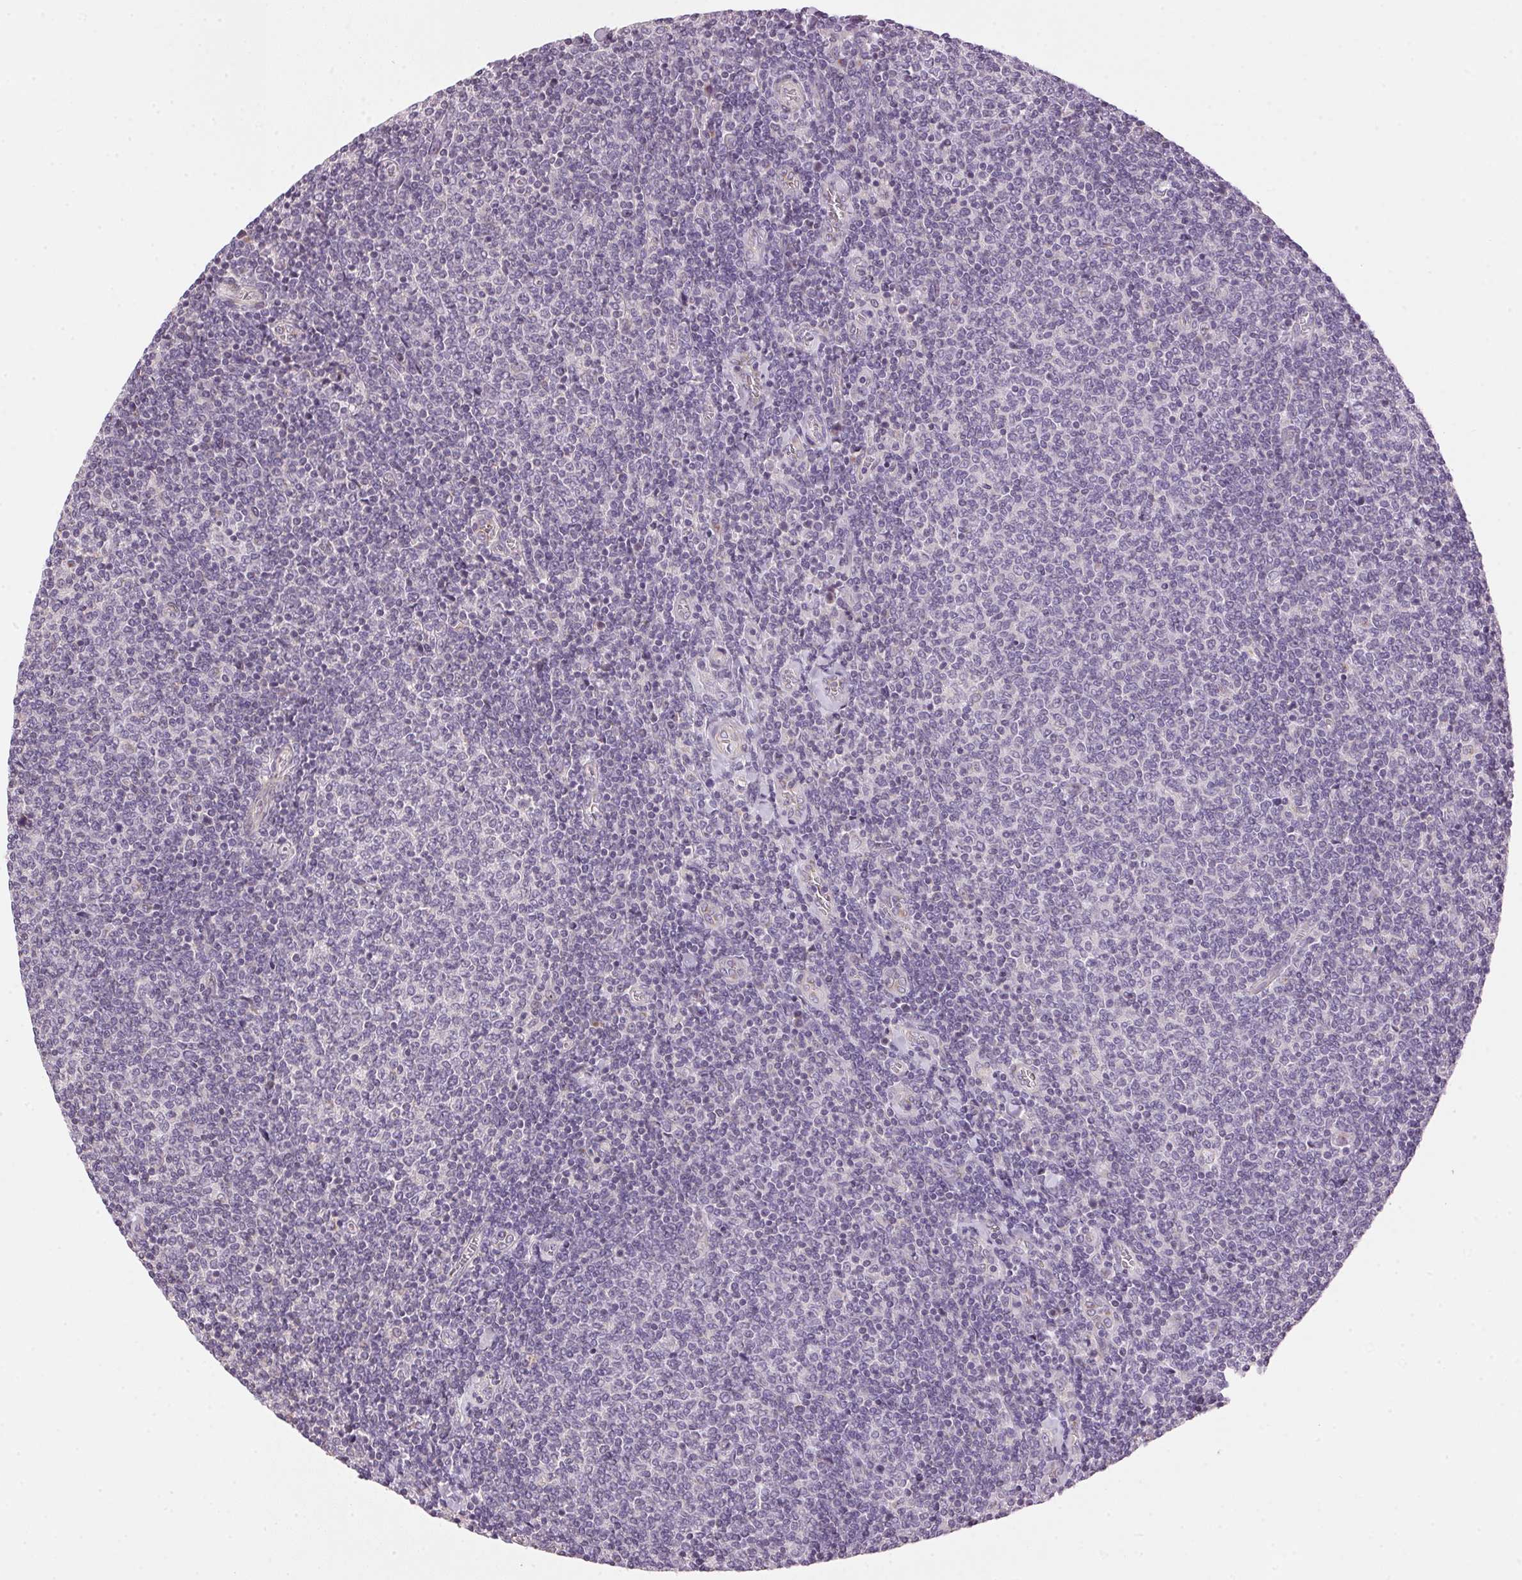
{"staining": {"intensity": "negative", "quantity": "none", "location": "none"}, "tissue": "lymphoma", "cell_type": "Tumor cells", "image_type": "cancer", "snomed": [{"axis": "morphology", "description": "Malignant lymphoma, non-Hodgkin's type, Low grade"}, {"axis": "topography", "description": "Lymph node"}], "caption": "Tumor cells are negative for brown protein staining in lymphoma. The staining was performed using DAB (3,3'-diaminobenzidine) to visualize the protein expression in brown, while the nuclei were stained in blue with hematoxylin (Magnification: 20x).", "gene": "GOLPH3", "patient": {"sex": "male", "age": 52}}